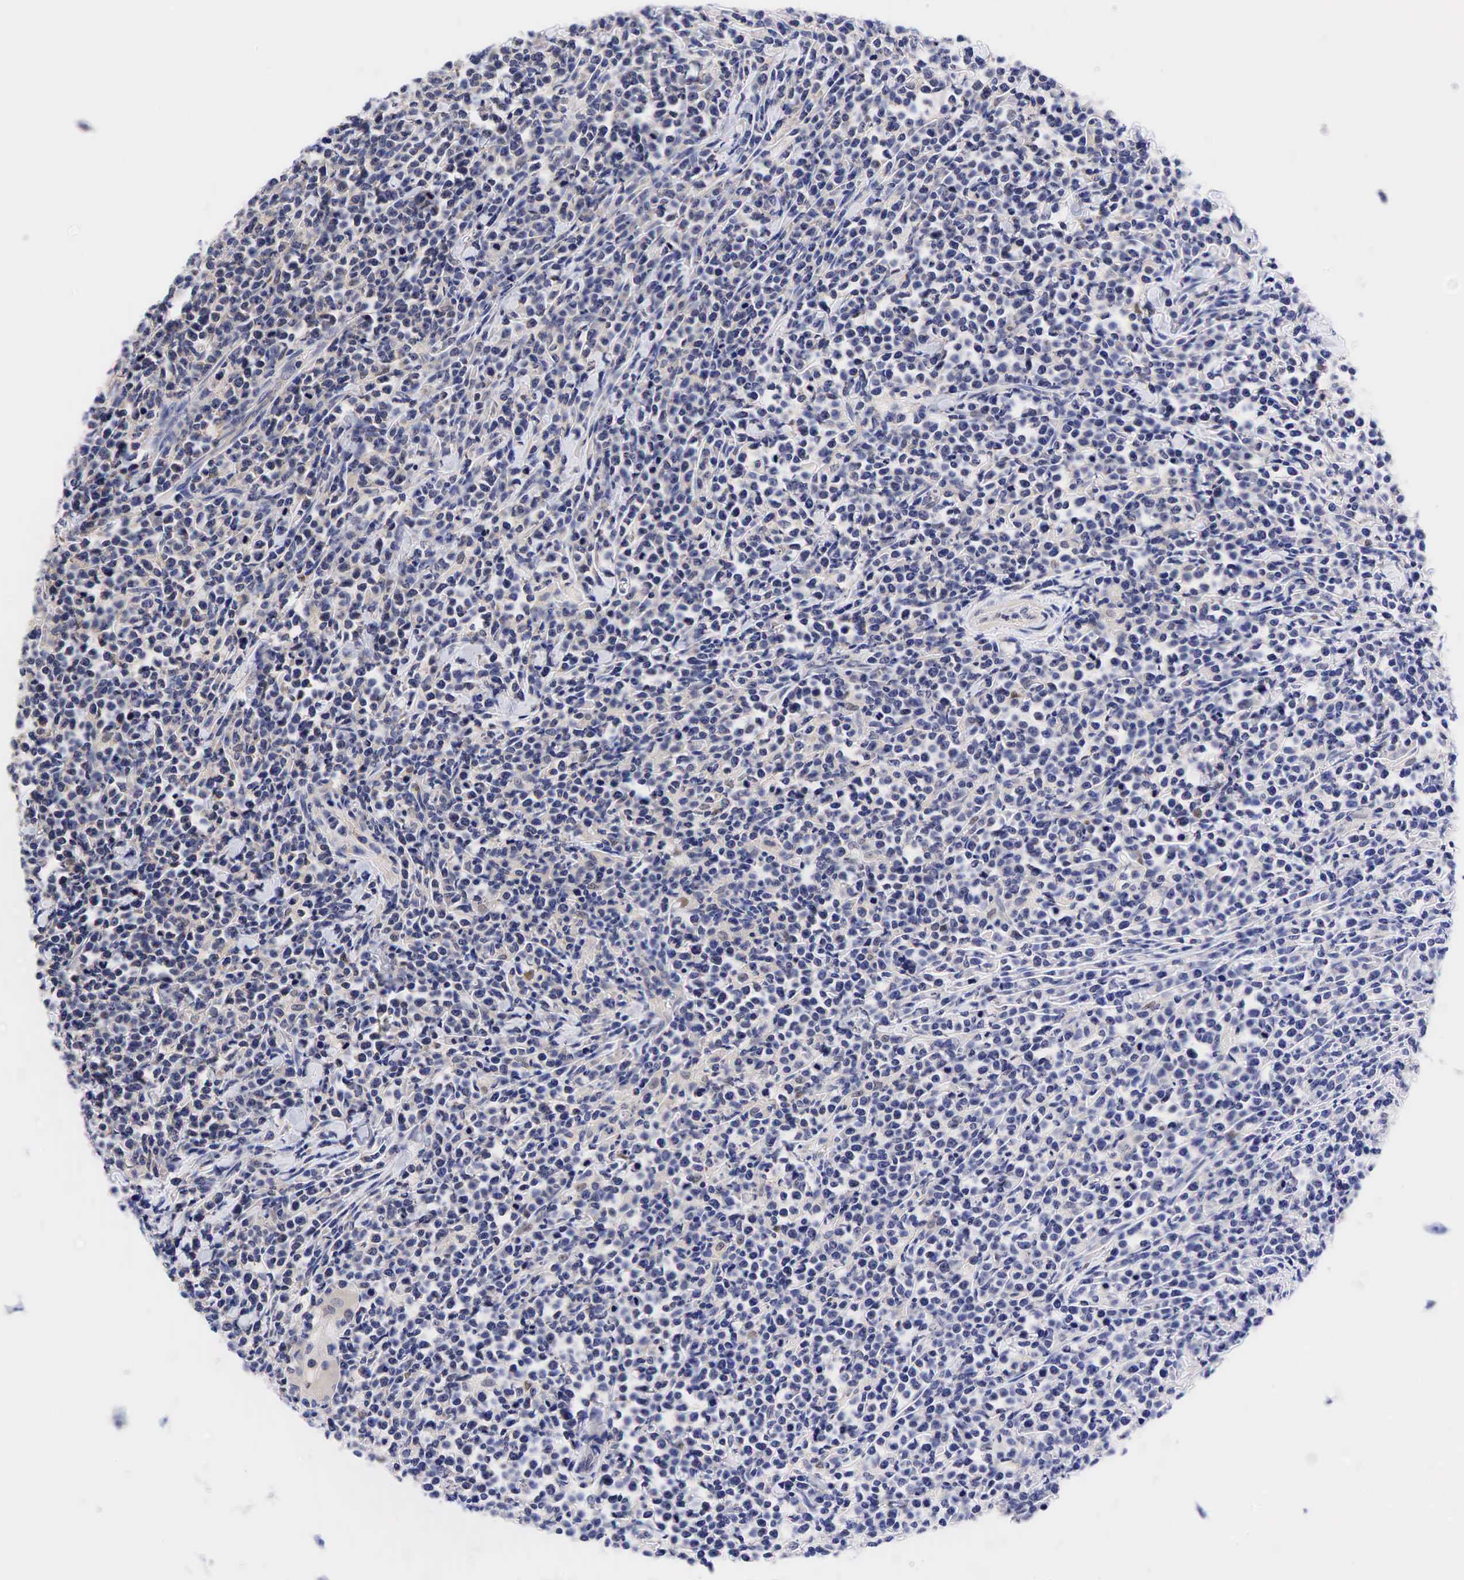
{"staining": {"intensity": "negative", "quantity": "none", "location": "none"}, "tissue": "lymphoma", "cell_type": "Tumor cells", "image_type": "cancer", "snomed": [{"axis": "morphology", "description": "Malignant lymphoma, non-Hodgkin's type, High grade"}, {"axis": "topography", "description": "Small intestine"}, {"axis": "topography", "description": "Colon"}], "caption": "A high-resolution histopathology image shows IHC staining of lymphoma, which exhibits no significant positivity in tumor cells.", "gene": "CCND1", "patient": {"sex": "male", "age": 8}}